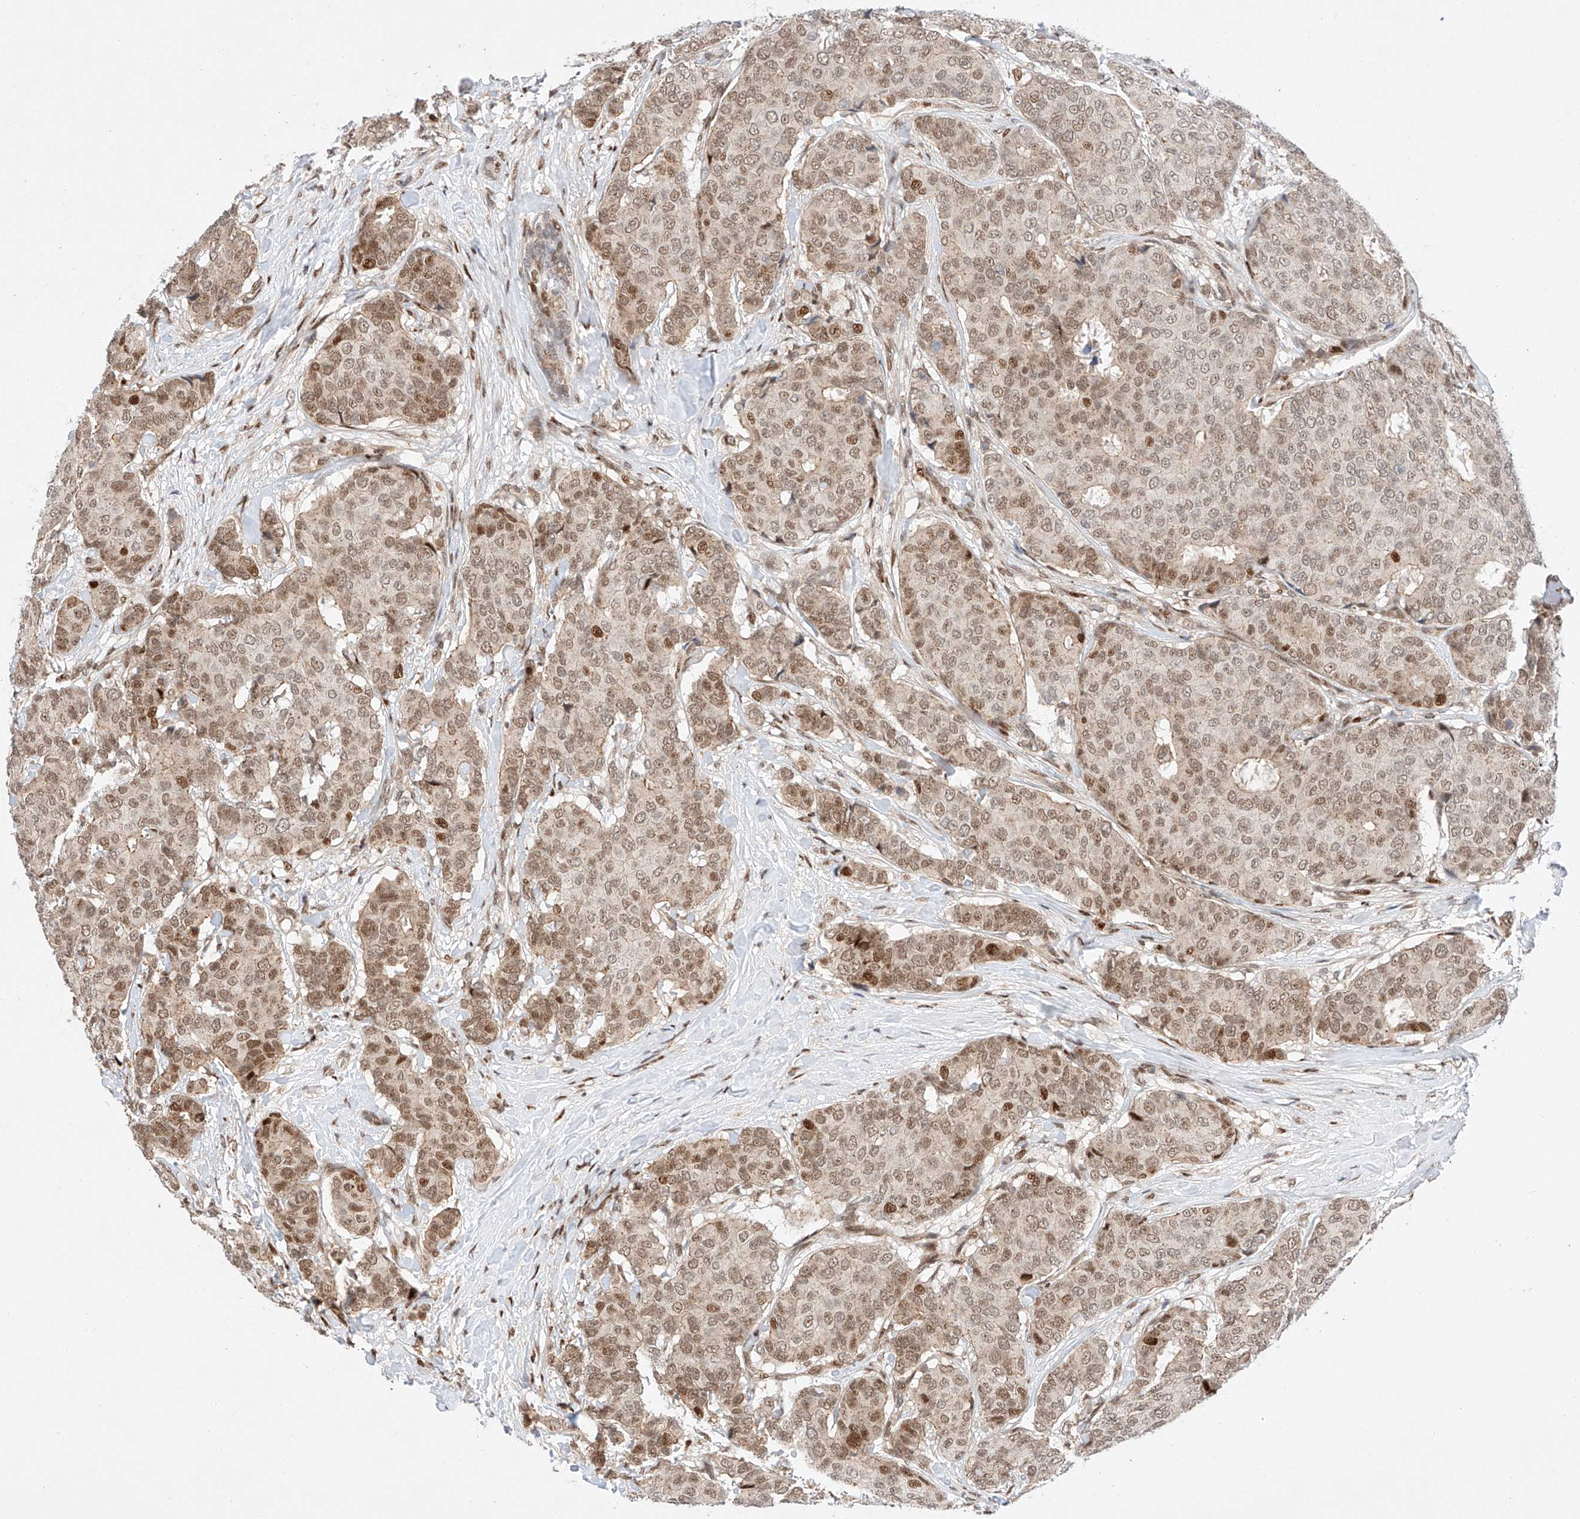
{"staining": {"intensity": "moderate", "quantity": ">75%", "location": "nuclear"}, "tissue": "breast cancer", "cell_type": "Tumor cells", "image_type": "cancer", "snomed": [{"axis": "morphology", "description": "Duct carcinoma"}, {"axis": "topography", "description": "Breast"}], "caption": "A brown stain labels moderate nuclear expression of a protein in invasive ductal carcinoma (breast) tumor cells. Using DAB (brown) and hematoxylin (blue) stains, captured at high magnification using brightfield microscopy.", "gene": "HDAC9", "patient": {"sex": "female", "age": 75}}